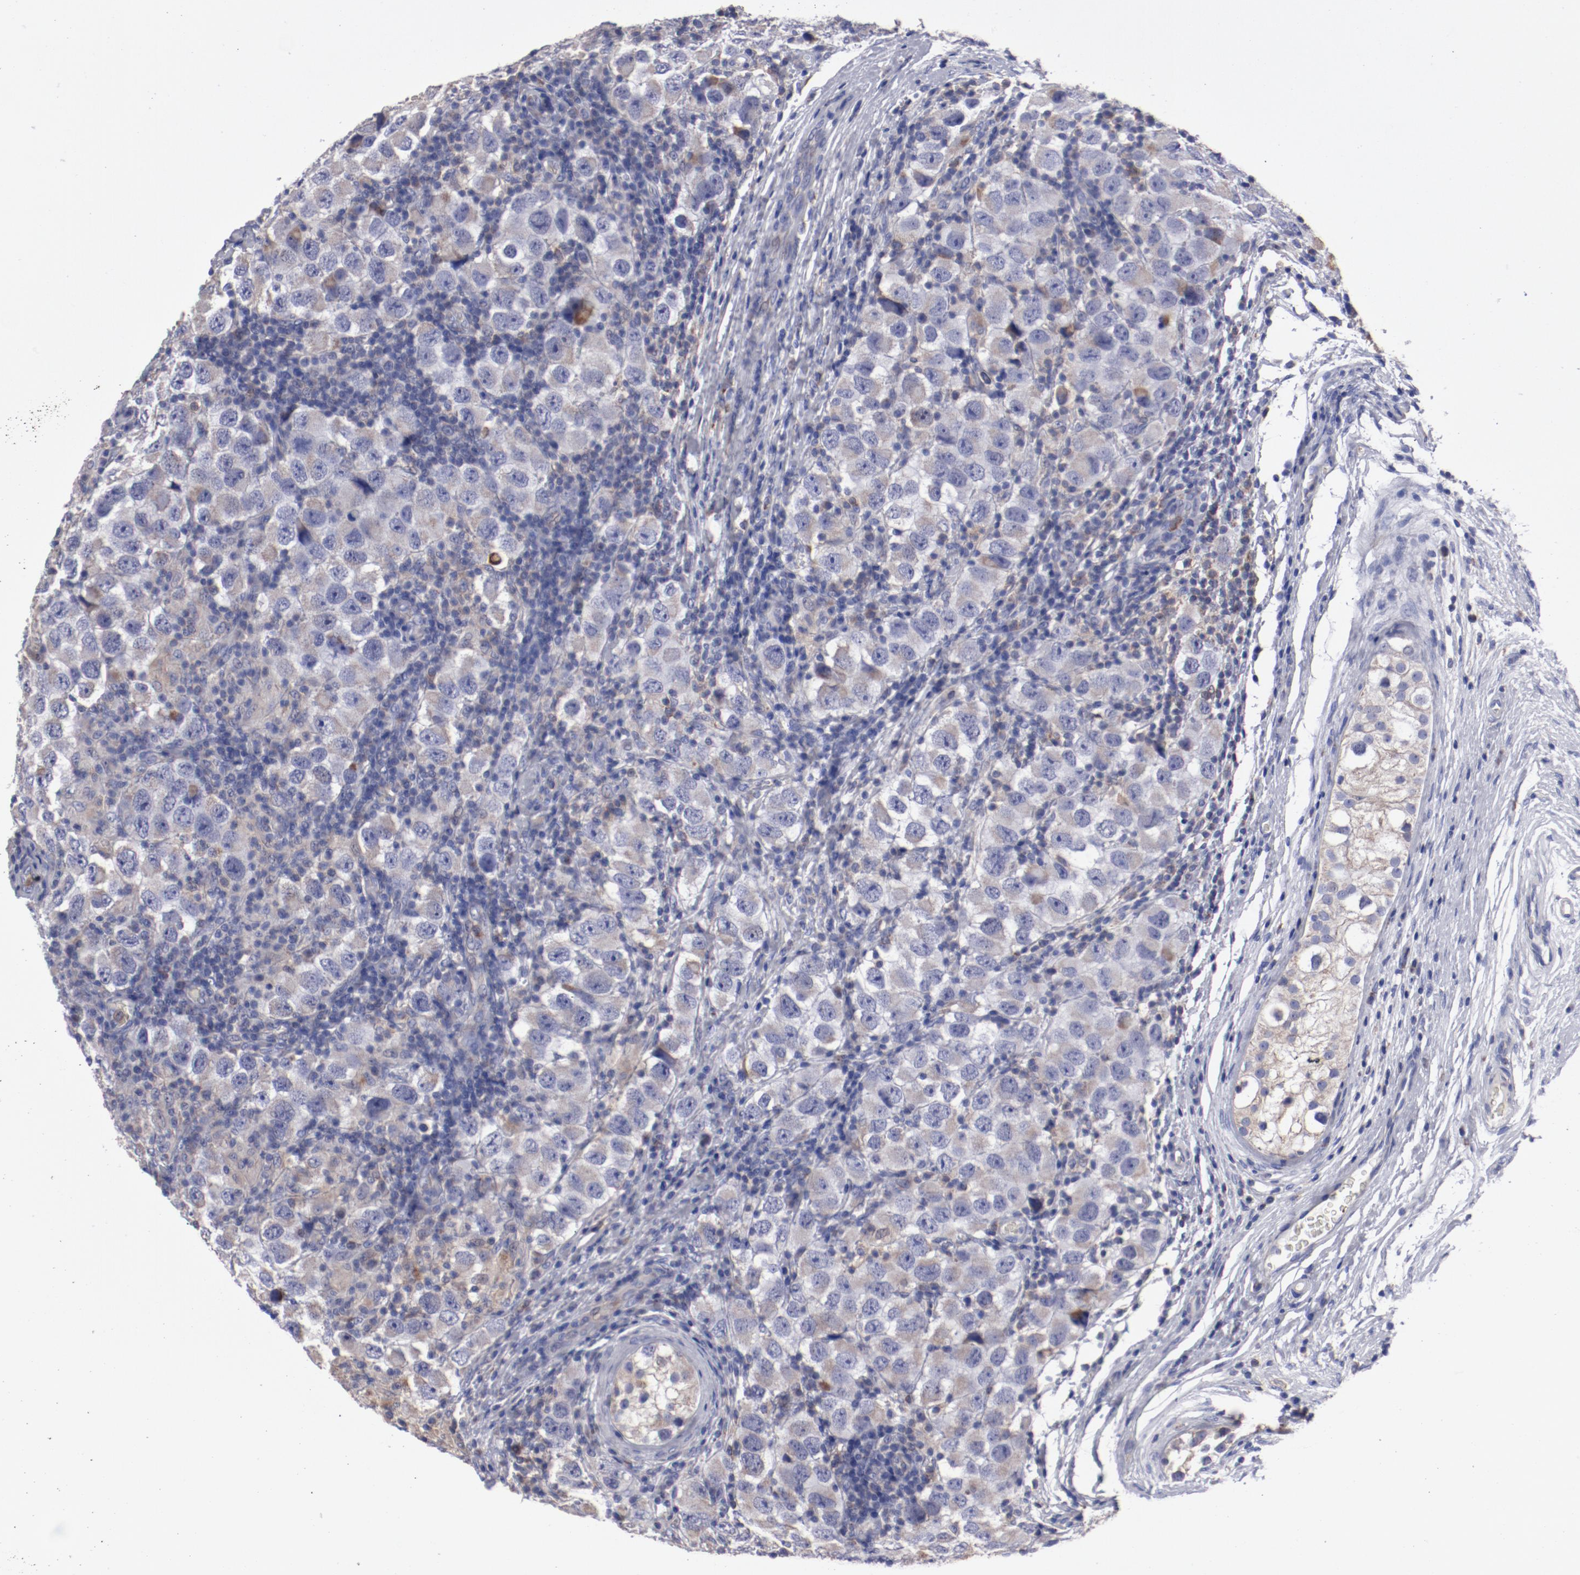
{"staining": {"intensity": "weak", "quantity": ">75%", "location": "cytoplasmic/membranous"}, "tissue": "testis cancer", "cell_type": "Tumor cells", "image_type": "cancer", "snomed": [{"axis": "morphology", "description": "Carcinoma, Embryonal, NOS"}, {"axis": "topography", "description": "Testis"}], "caption": "Testis cancer (embryonal carcinoma) was stained to show a protein in brown. There is low levels of weak cytoplasmic/membranous staining in approximately >75% of tumor cells.", "gene": "FGR", "patient": {"sex": "male", "age": 21}}